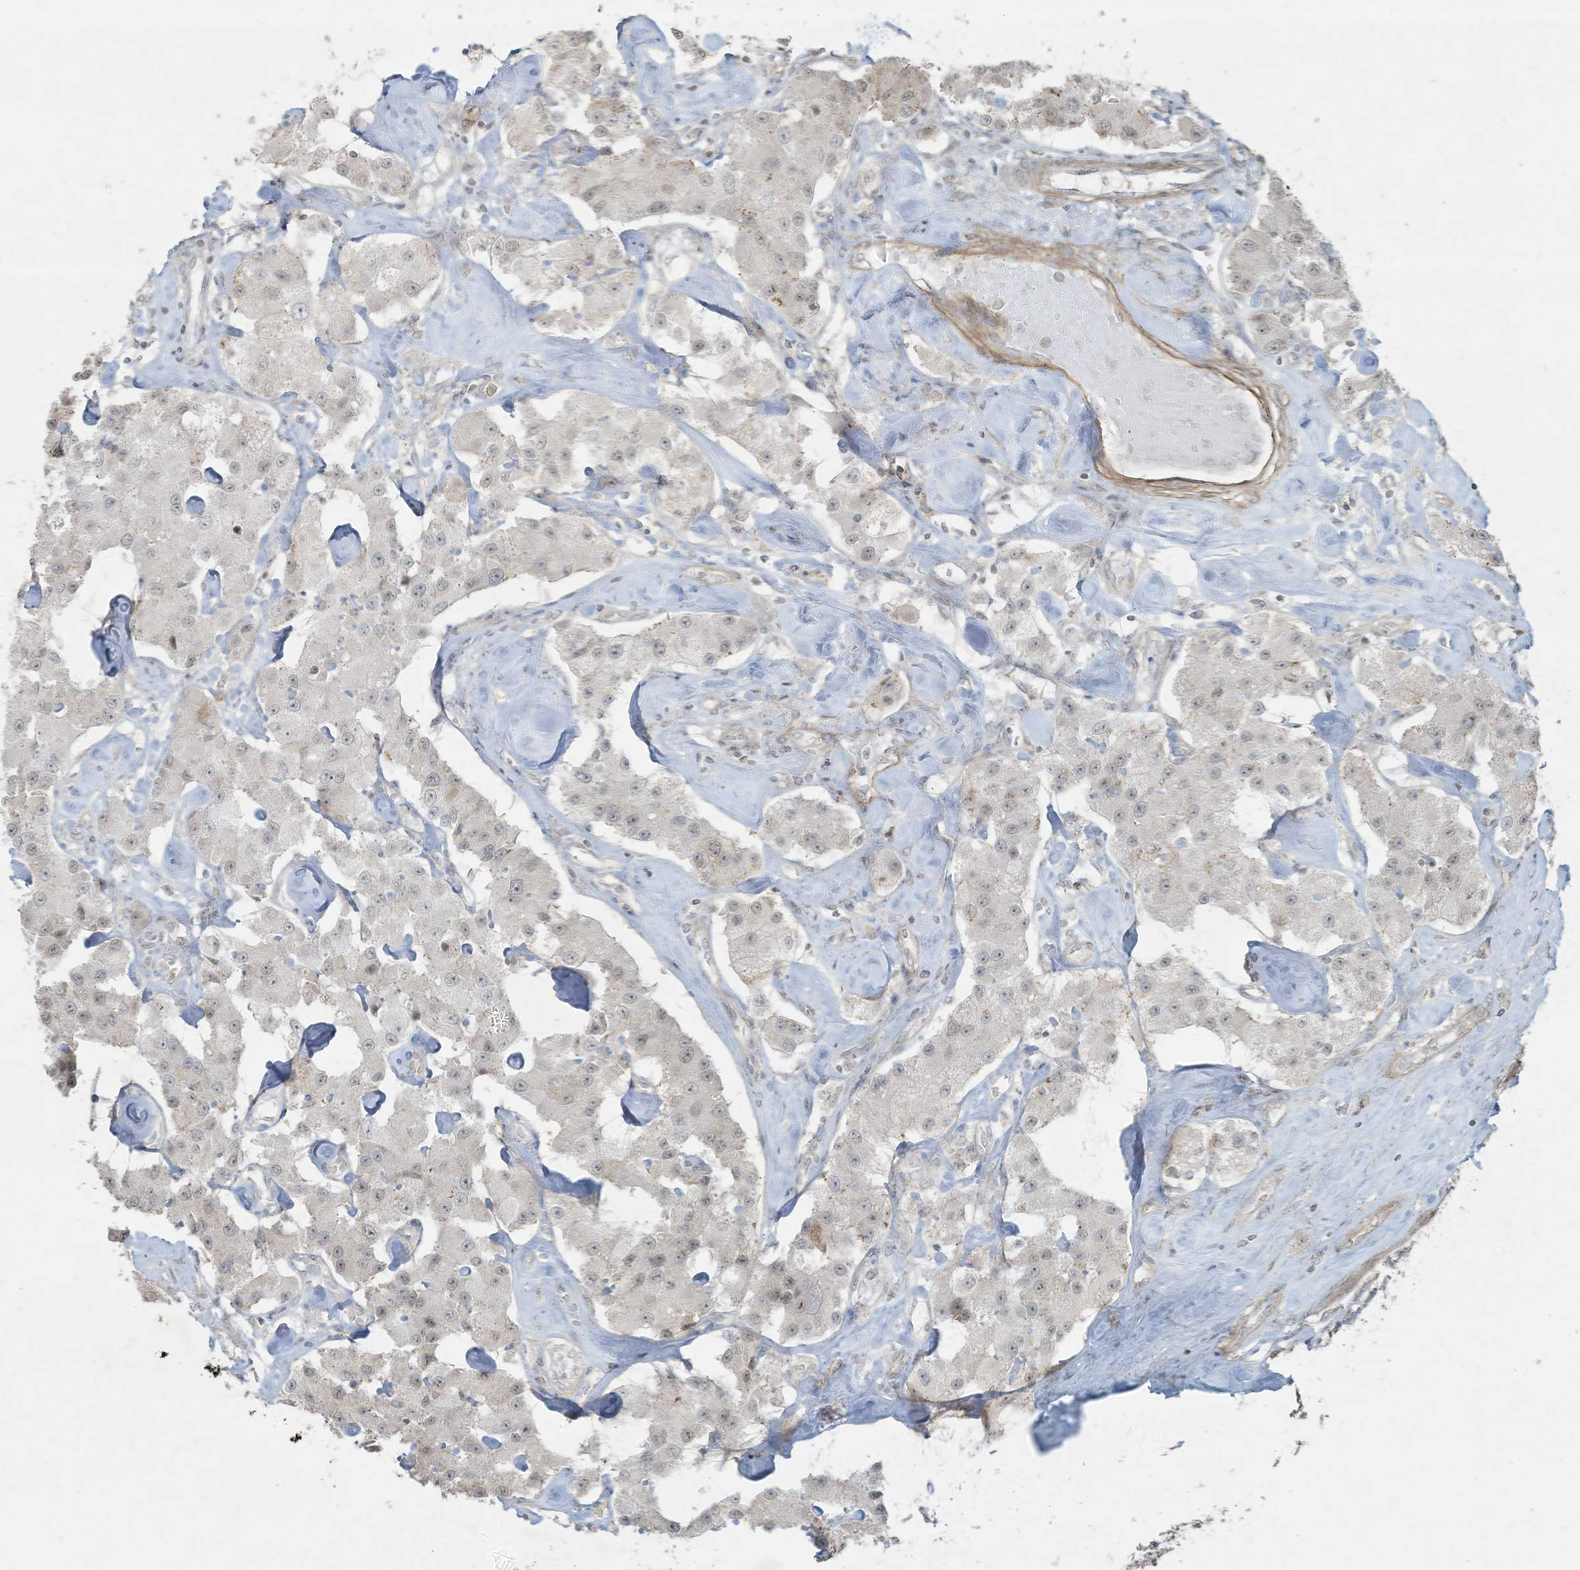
{"staining": {"intensity": "negative", "quantity": "none", "location": "none"}, "tissue": "carcinoid", "cell_type": "Tumor cells", "image_type": "cancer", "snomed": [{"axis": "morphology", "description": "Carcinoid, malignant, NOS"}, {"axis": "topography", "description": "Pancreas"}], "caption": "Image shows no significant protein expression in tumor cells of carcinoid (malignant).", "gene": "ZNF263", "patient": {"sex": "male", "age": 41}}